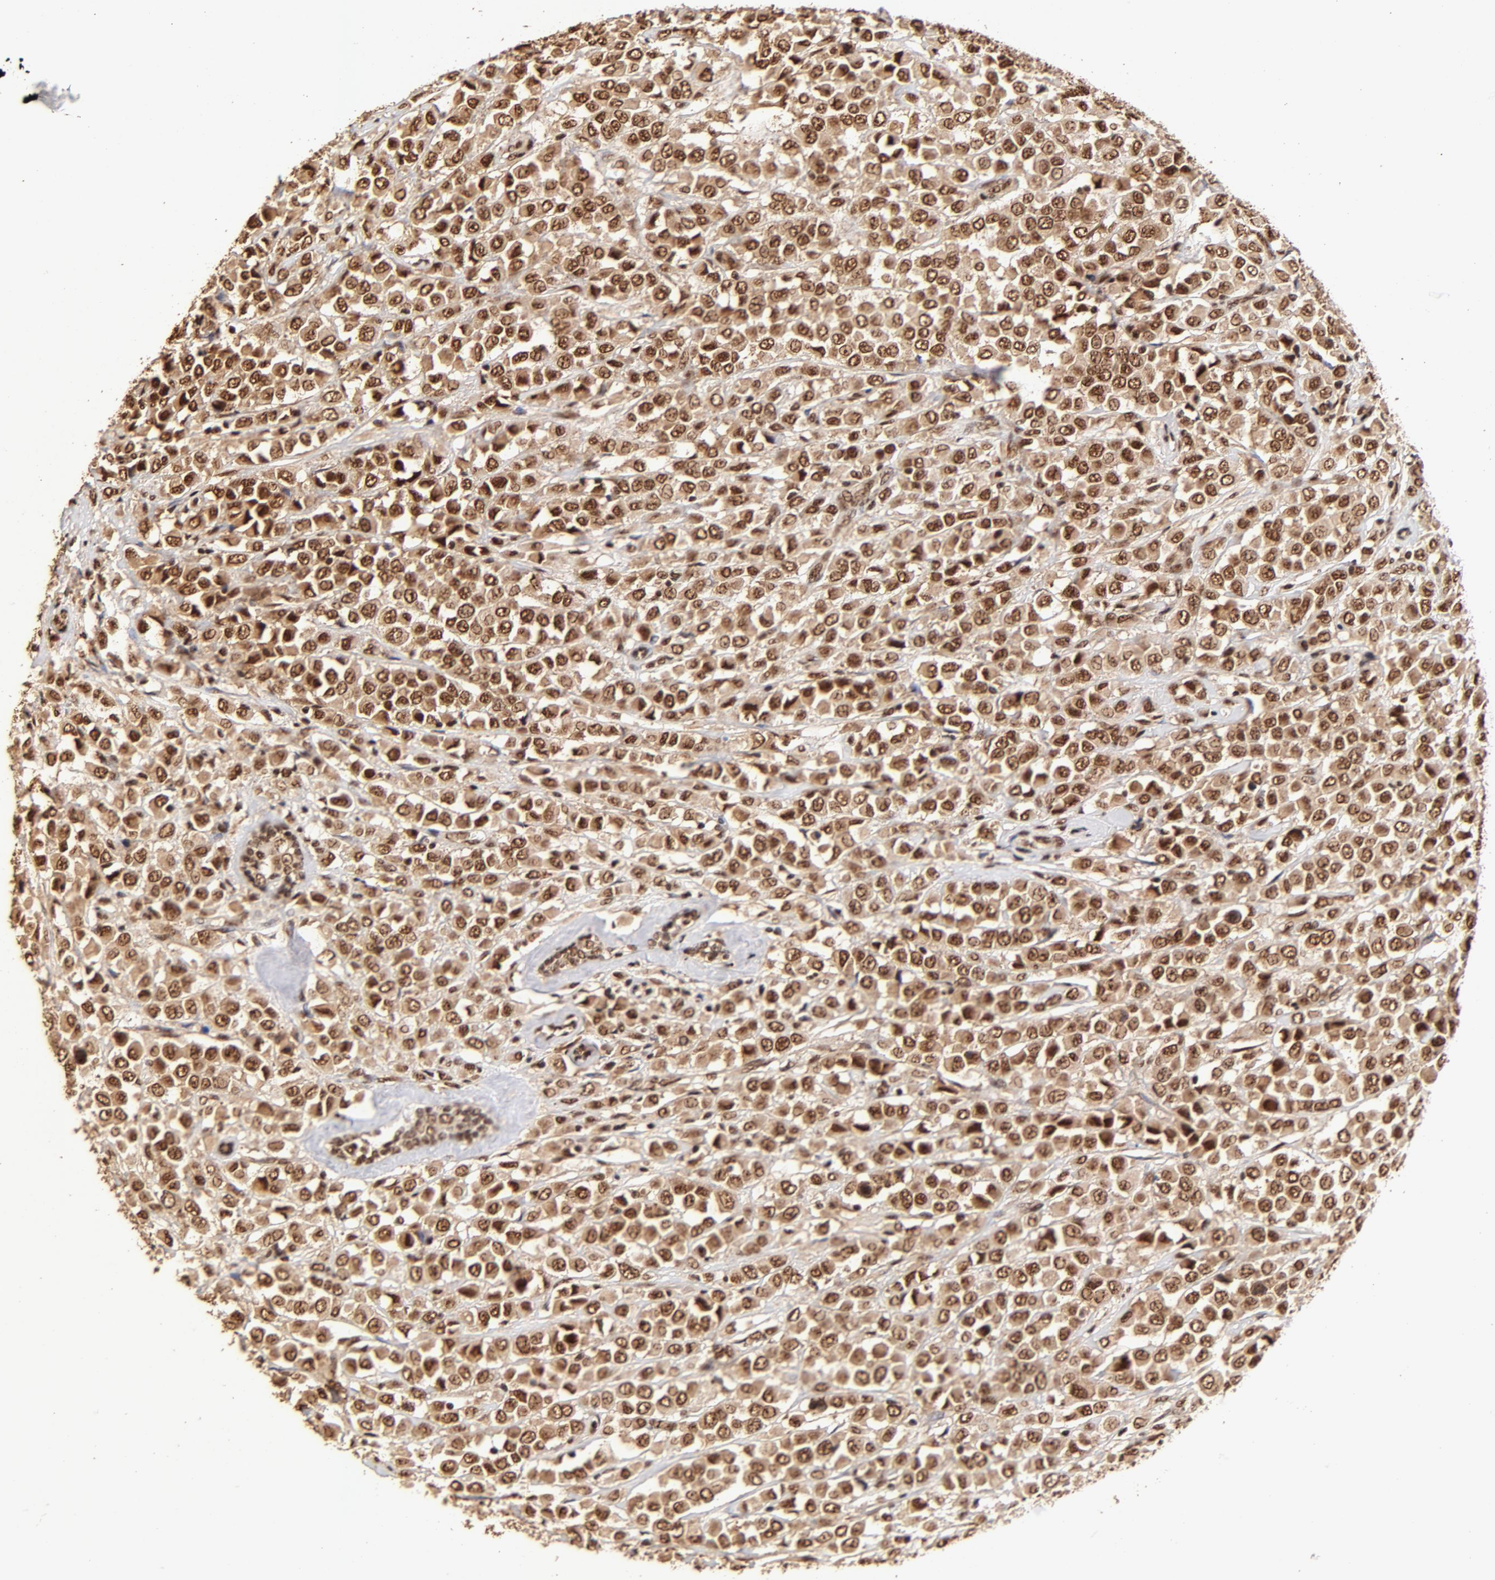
{"staining": {"intensity": "strong", "quantity": ">75%", "location": "cytoplasmic/membranous,nuclear"}, "tissue": "breast cancer", "cell_type": "Tumor cells", "image_type": "cancer", "snomed": [{"axis": "morphology", "description": "Duct carcinoma"}, {"axis": "topography", "description": "Breast"}], "caption": "Approximately >75% of tumor cells in human breast cancer (intraductal carcinoma) show strong cytoplasmic/membranous and nuclear protein expression as visualized by brown immunohistochemical staining.", "gene": "MED12", "patient": {"sex": "female", "age": 61}}